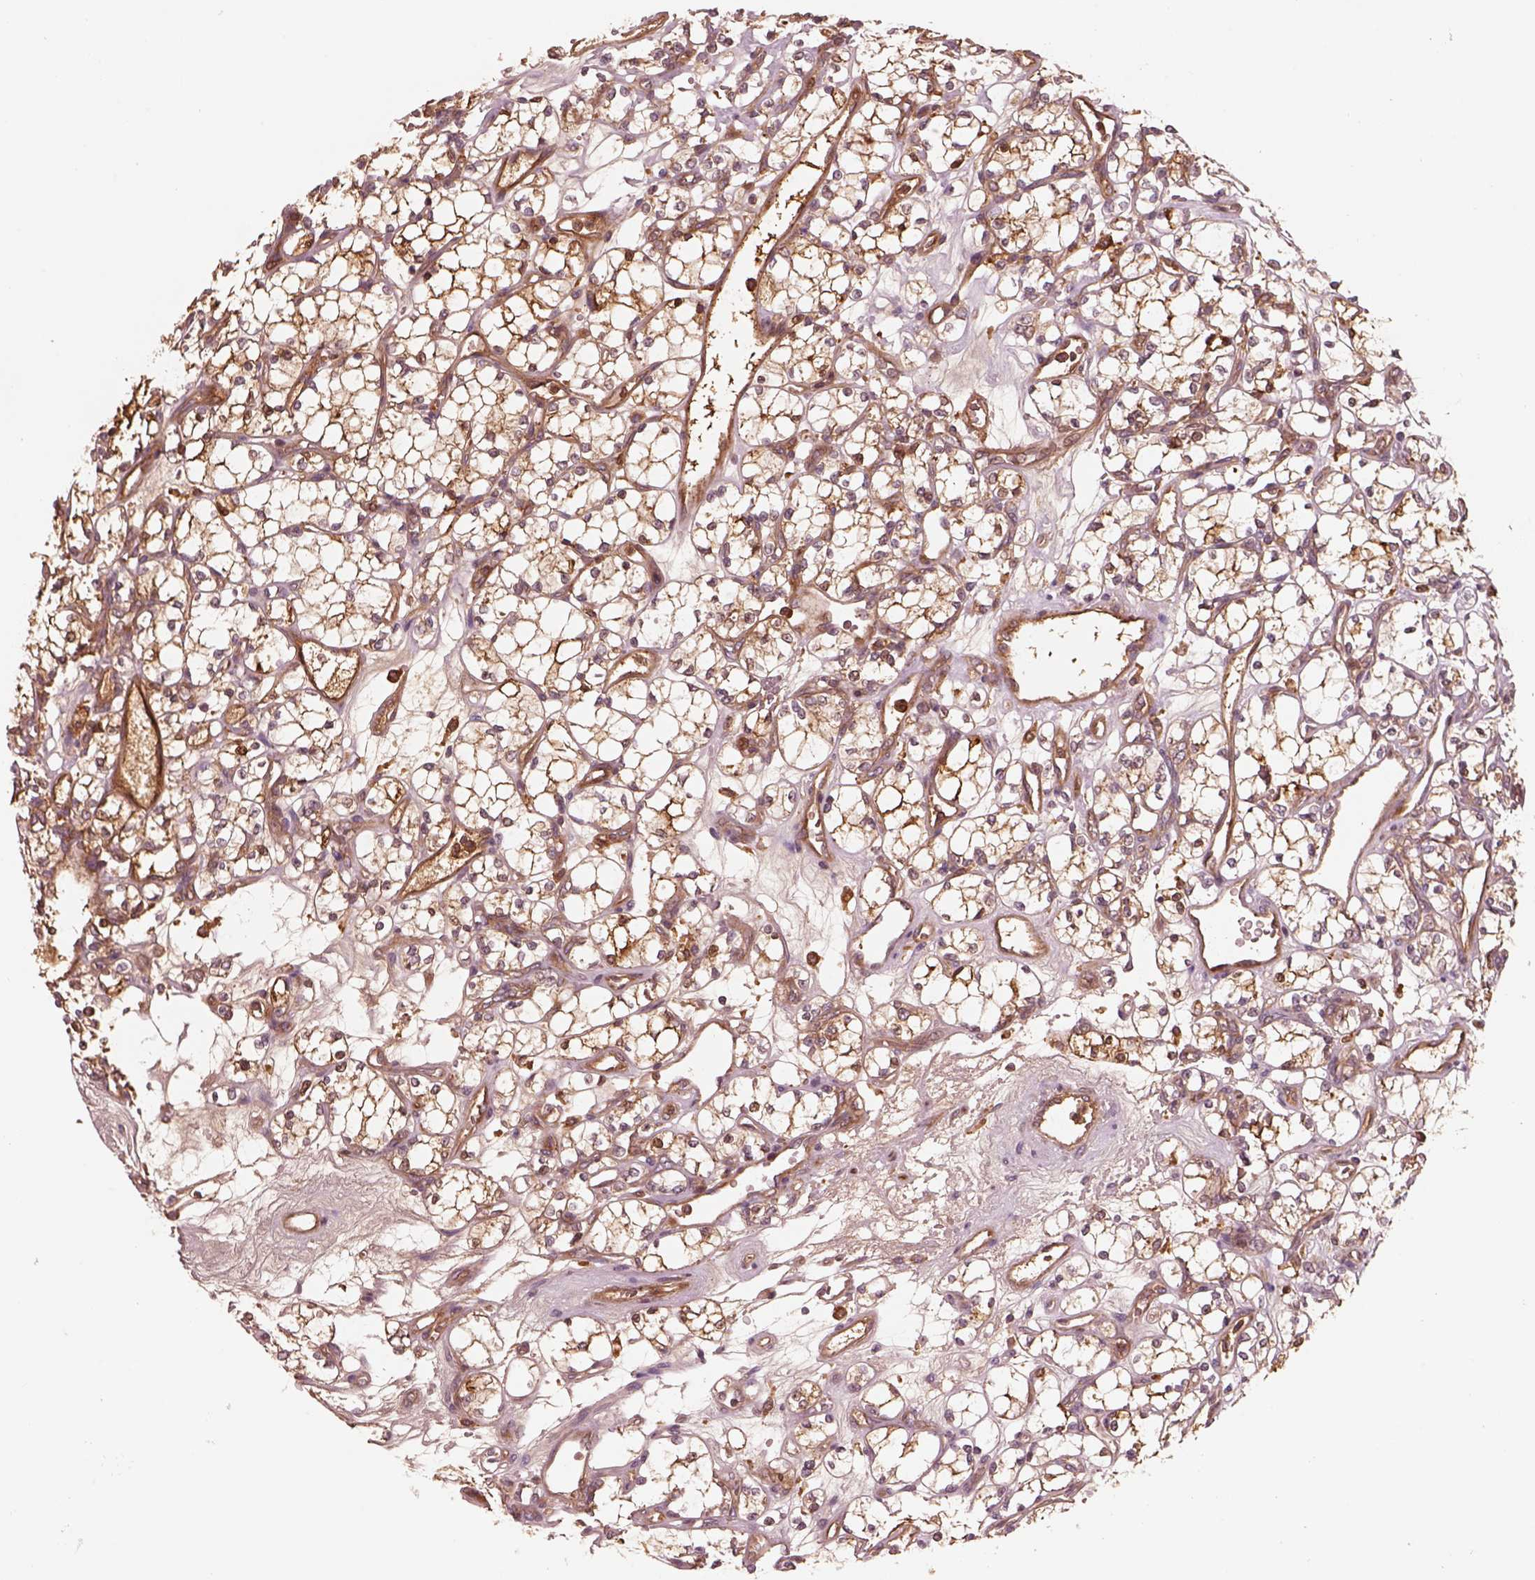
{"staining": {"intensity": "moderate", "quantity": "25%-75%", "location": "cytoplasmic/membranous"}, "tissue": "renal cancer", "cell_type": "Tumor cells", "image_type": "cancer", "snomed": [{"axis": "morphology", "description": "Adenocarcinoma, NOS"}, {"axis": "topography", "description": "Kidney"}], "caption": "The immunohistochemical stain highlights moderate cytoplasmic/membranous staining in tumor cells of adenocarcinoma (renal) tissue. The staining is performed using DAB brown chromogen to label protein expression. The nuclei are counter-stained blue using hematoxylin.", "gene": "ASCC2", "patient": {"sex": "female", "age": 69}}